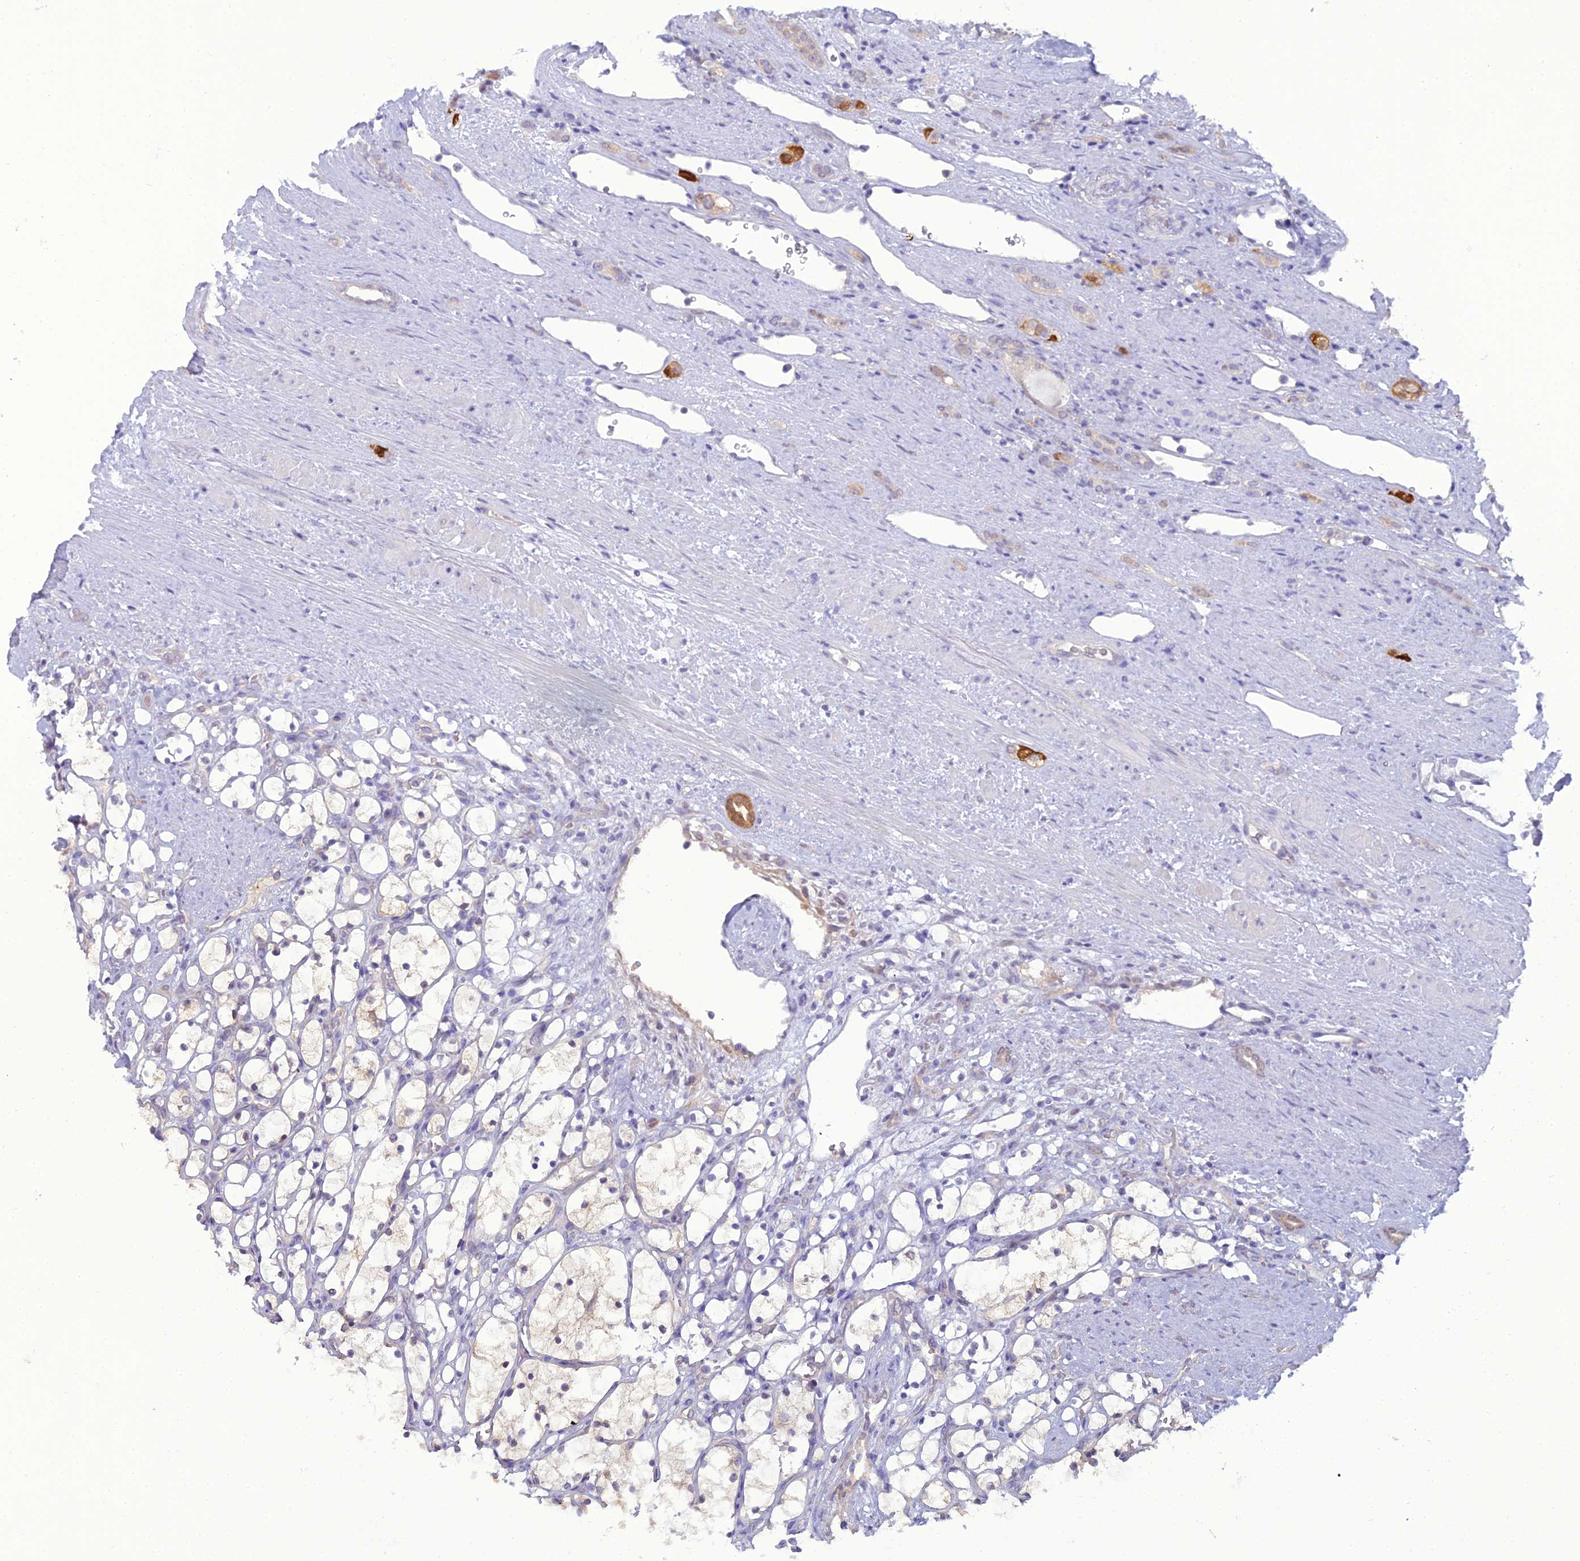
{"staining": {"intensity": "negative", "quantity": "none", "location": "none"}, "tissue": "renal cancer", "cell_type": "Tumor cells", "image_type": "cancer", "snomed": [{"axis": "morphology", "description": "Adenocarcinoma, NOS"}, {"axis": "topography", "description": "Kidney"}], "caption": "Immunohistochemistry (IHC) image of neoplastic tissue: human renal cancer stained with DAB (3,3'-diaminobenzidine) demonstrates no significant protein positivity in tumor cells.", "gene": "GNPNAT1", "patient": {"sex": "female", "age": 69}}